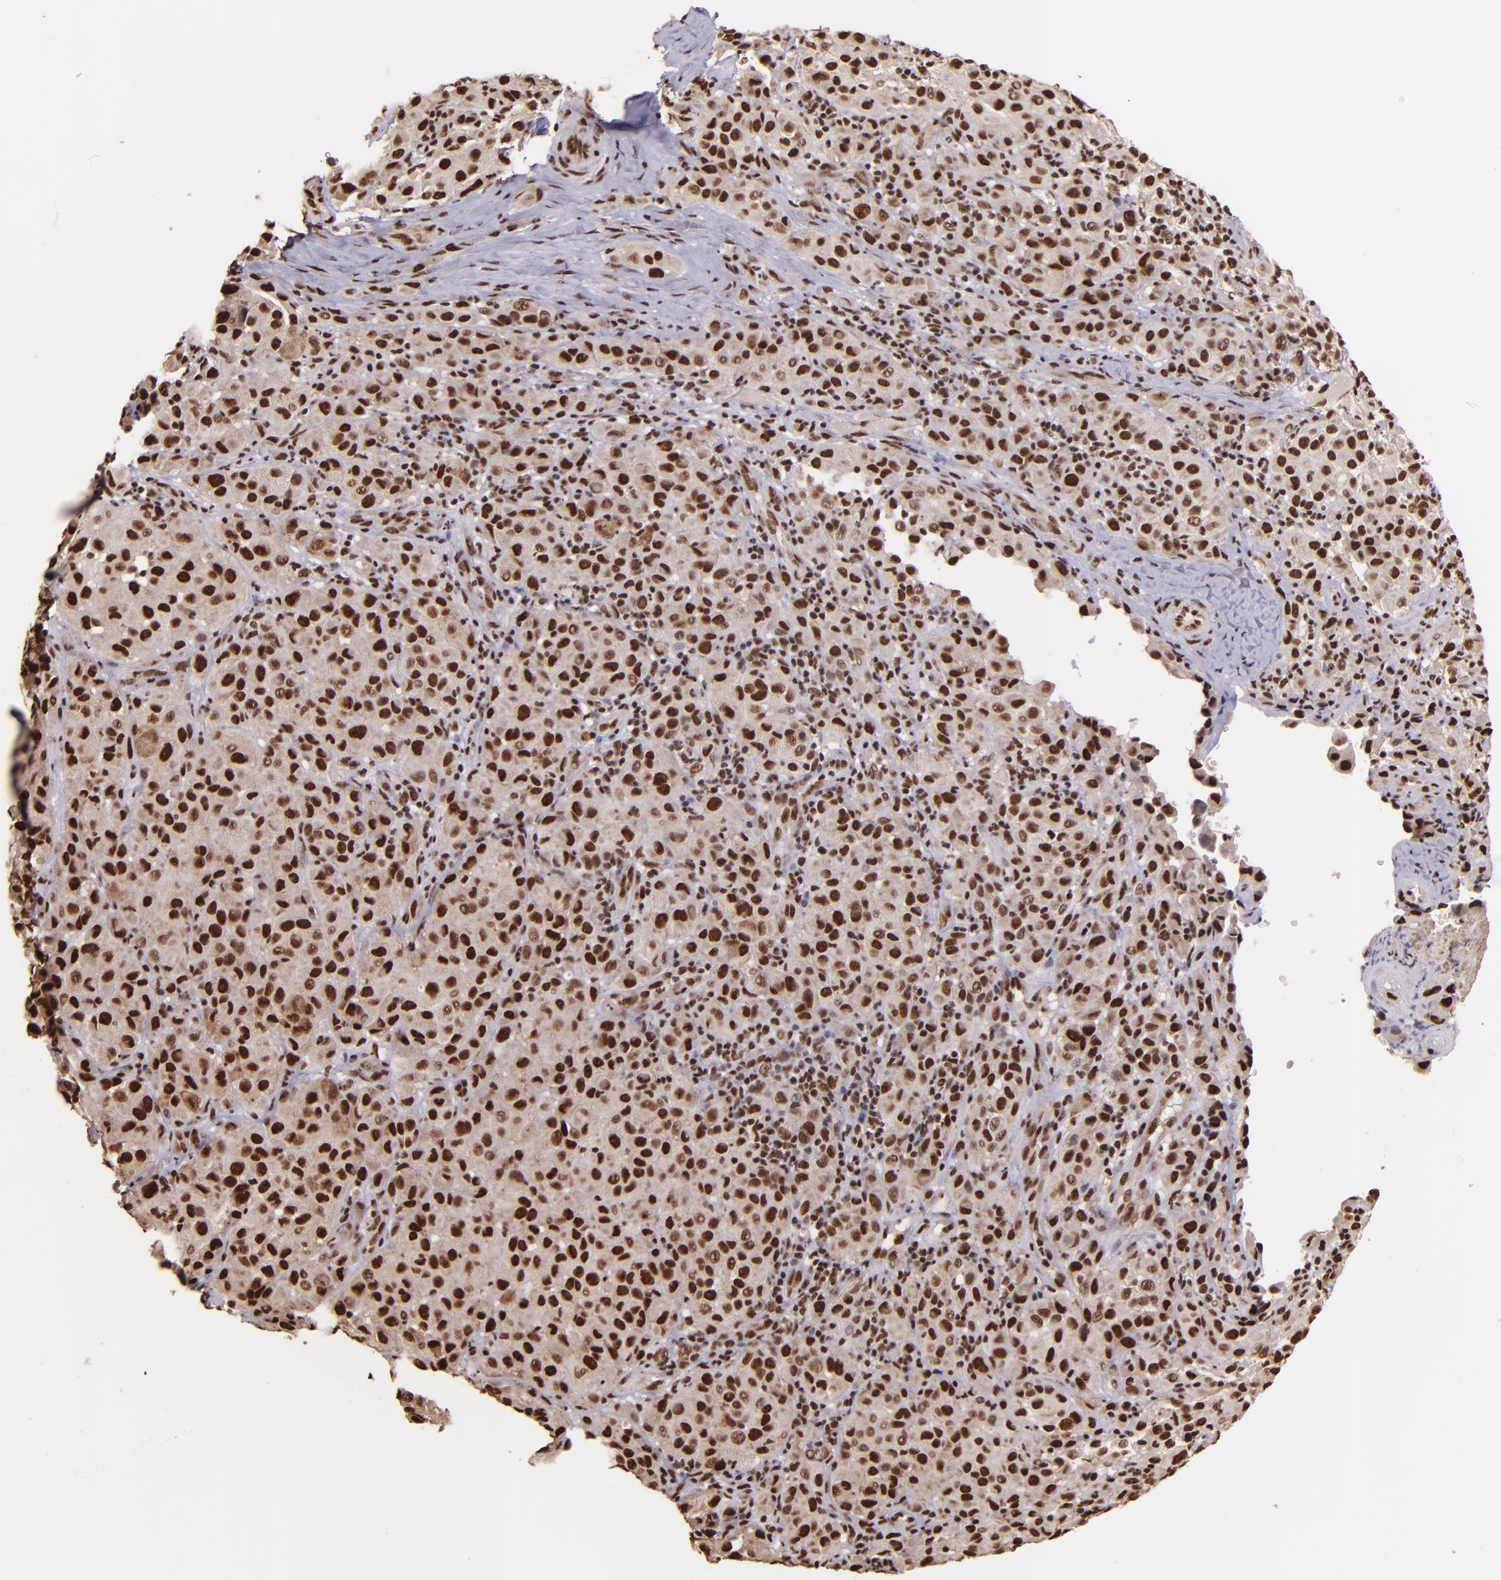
{"staining": {"intensity": "strong", "quantity": ">75%", "location": "nuclear"}, "tissue": "melanoma", "cell_type": "Tumor cells", "image_type": "cancer", "snomed": [{"axis": "morphology", "description": "Malignant melanoma, NOS"}, {"axis": "topography", "description": "Skin"}], "caption": "High-power microscopy captured an immunohistochemistry (IHC) photomicrograph of malignant melanoma, revealing strong nuclear expression in approximately >75% of tumor cells.", "gene": "PQBP1", "patient": {"sex": "female", "age": 21}}